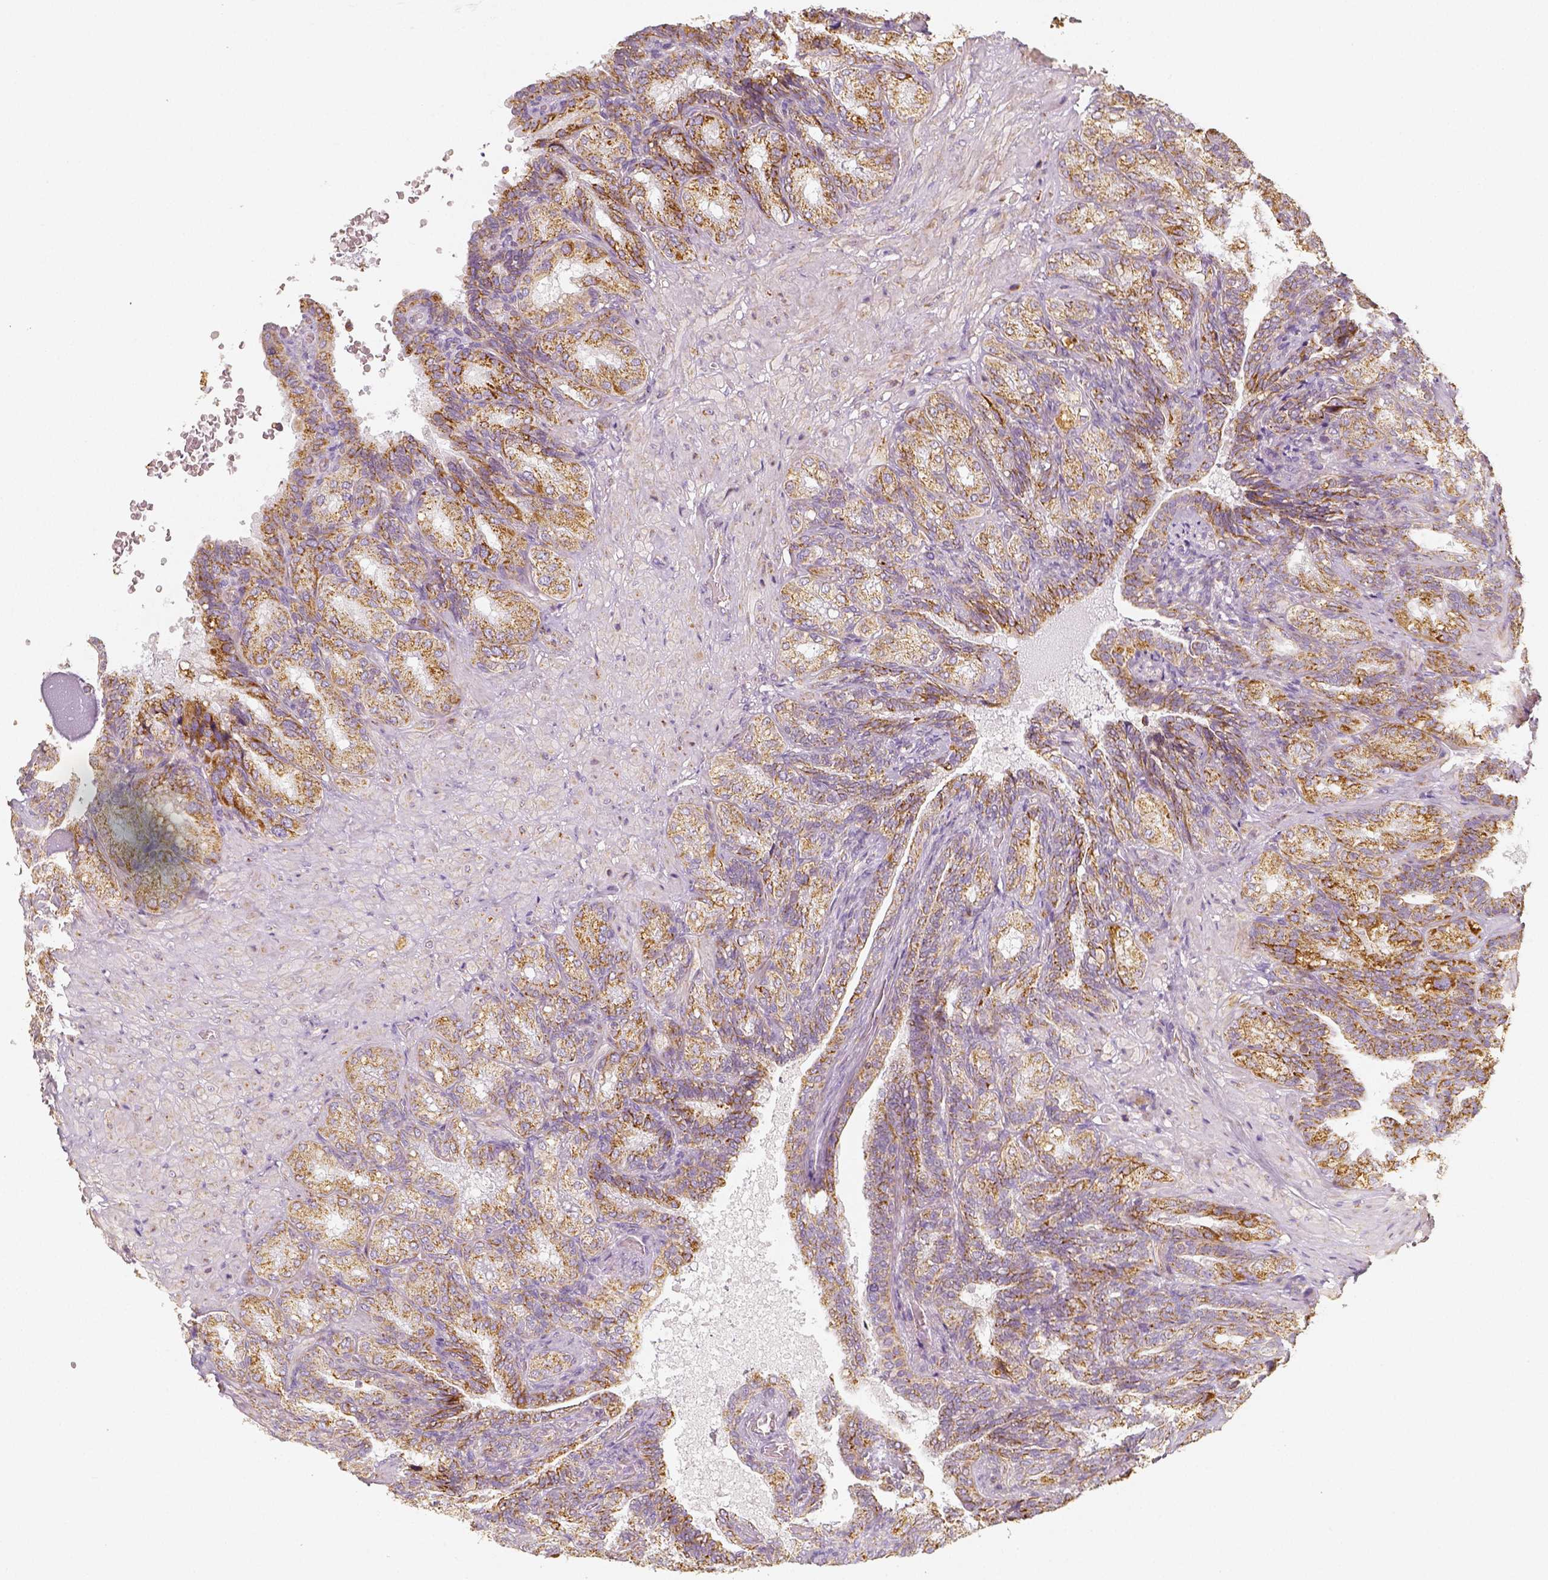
{"staining": {"intensity": "moderate", "quantity": ">75%", "location": "cytoplasmic/membranous"}, "tissue": "seminal vesicle", "cell_type": "Glandular cells", "image_type": "normal", "snomed": [{"axis": "morphology", "description": "Normal tissue, NOS"}, {"axis": "topography", "description": "Seminal veicle"}], "caption": "A brown stain shows moderate cytoplasmic/membranous staining of a protein in glandular cells of unremarkable human seminal vesicle.", "gene": "PGAM5", "patient": {"sex": "male", "age": 68}}